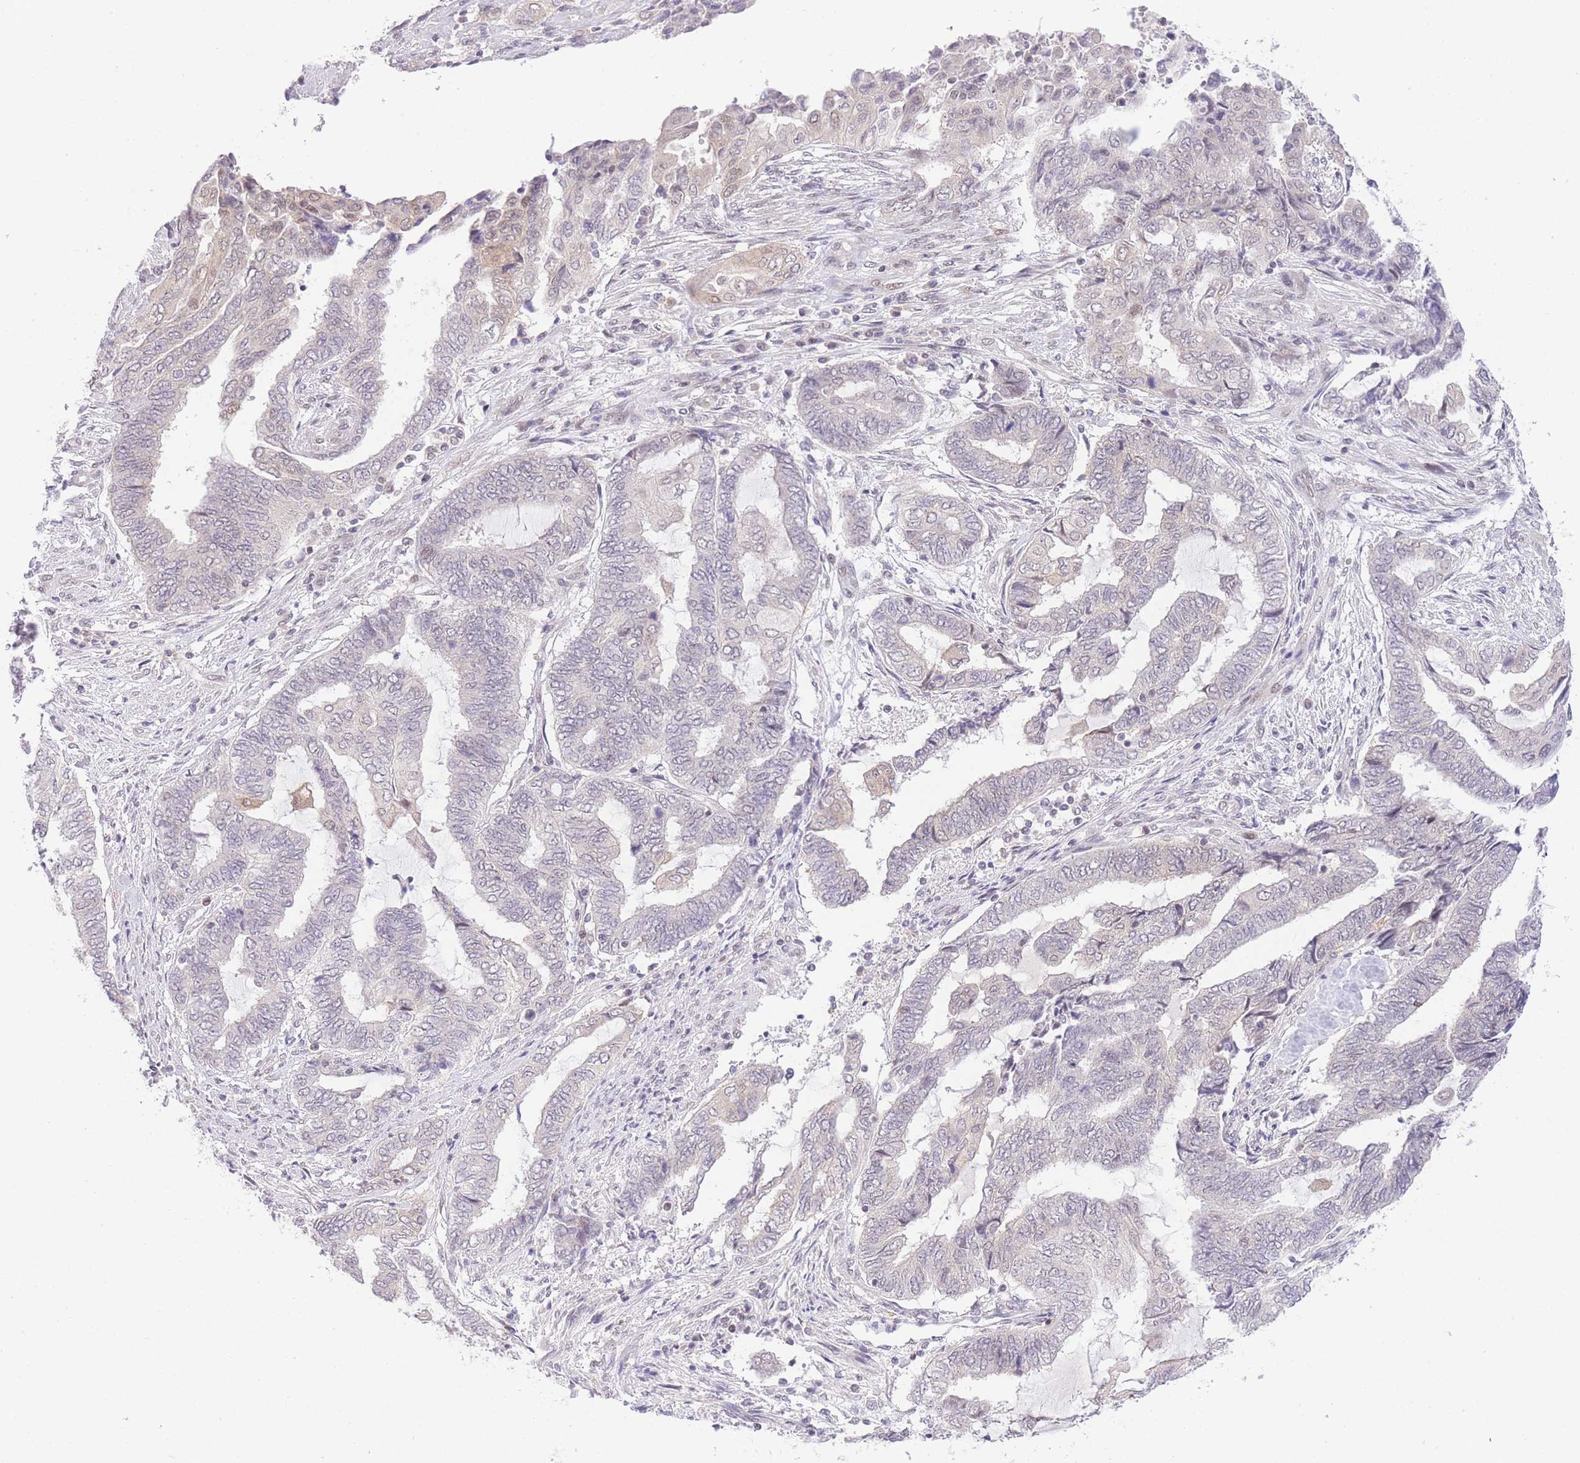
{"staining": {"intensity": "negative", "quantity": "none", "location": "none"}, "tissue": "endometrial cancer", "cell_type": "Tumor cells", "image_type": "cancer", "snomed": [{"axis": "morphology", "description": "Adenocarcinoma, NOS"}, {"axis": "topography", "description": "Uterus"}, {"axis": "topography", "description": "Endometrium"}], "caption": "This is a photomicrograph of immunohistochemistry (IHC) staining of endometrial adenocarcinoma, which shows no positivity in tumor cells. (DAB immunohistochemistry, high magnification).", "gene": "STK39", "patient": {"sex": "female", "age": 70}}